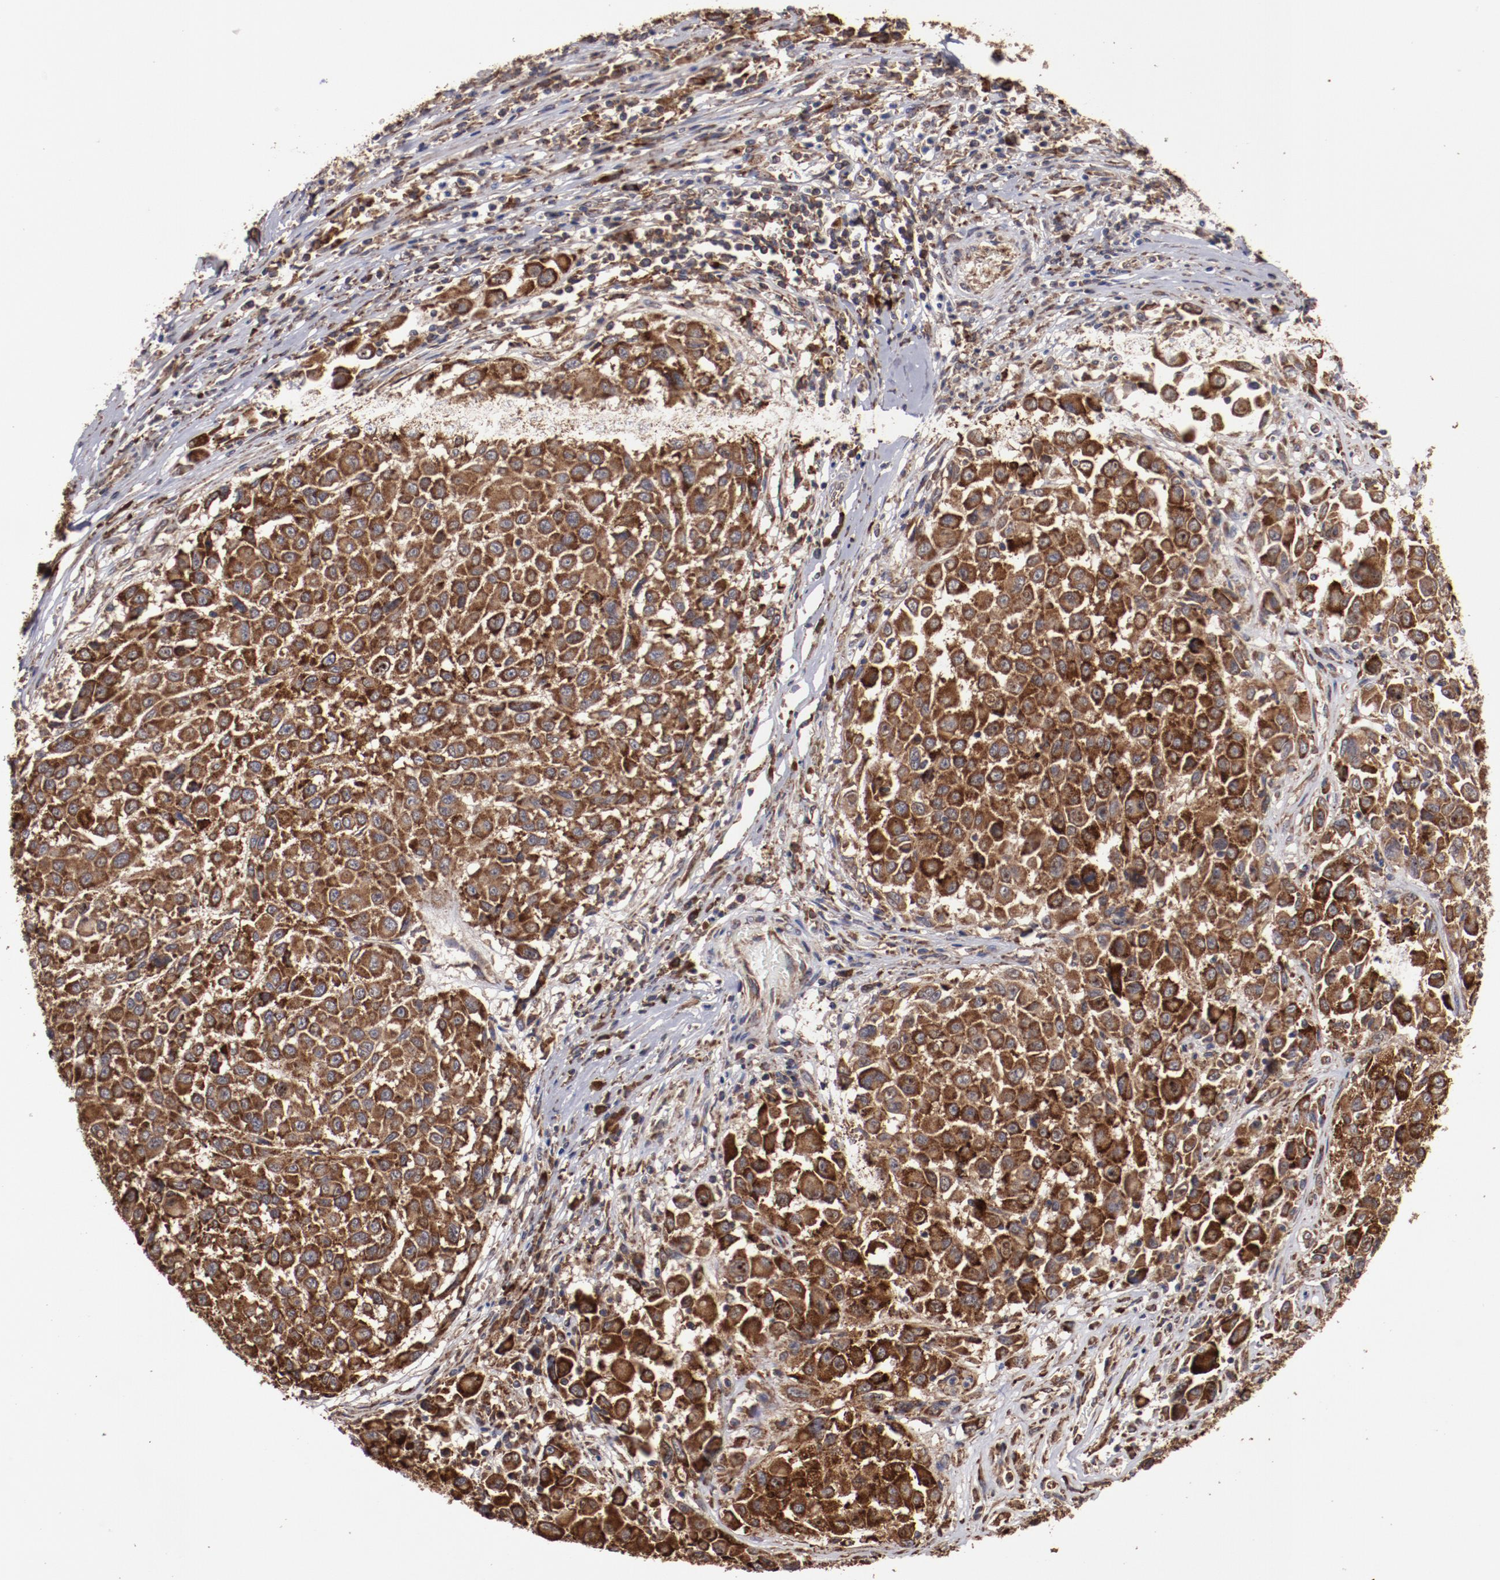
{"staining": {"intensity": "strong", "quantity": ">75%", "location": "cytoplasmic/membranous"}, "tissue": "melanoma", "cell_type": "Tumor cells", "image_type": "cancer", "snomed": [{"axis": "morphology", "description": "Malignant melanoma, Metastatic site"}, {"axis": "topography", "description": "Lymph node"}], "caption": "IHC histopathology image of neoplastic tissue: malignant melanoma (metastatic site) stained using immunohistochemistry (IHC) demonstrates high levels of strong protein expression localized specifically in the cytoplasmic/membranous of tumor cells, appearing as a cytoplasmic/membranous brown color.", "gene": "RPS4Y1", "patient": {"sex": "male", "age": 61}}